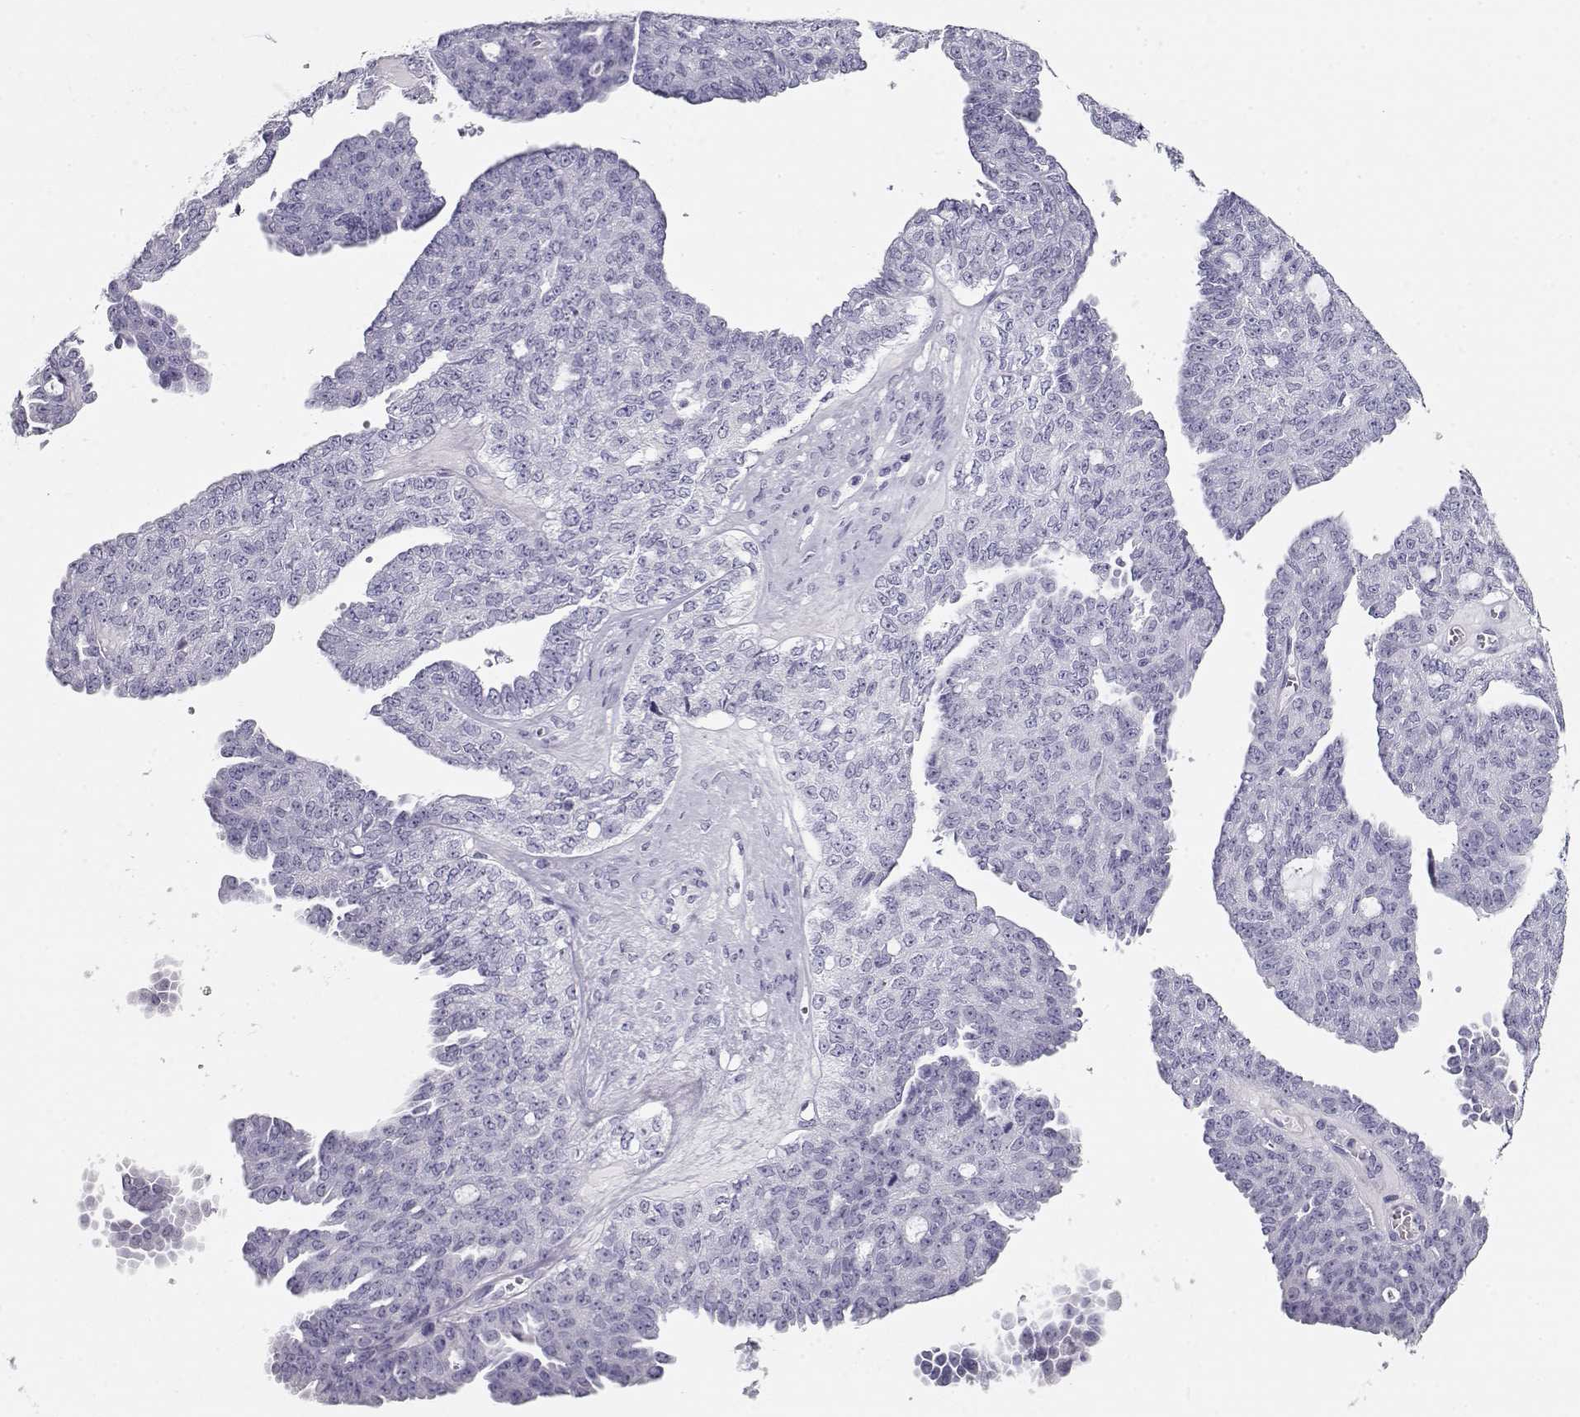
{"staining": {"intensity": "negative", "quantity": "none", "location": "none"}, "tissue": "ovarian cancer", "cell_type": "Tumor cells", "image_type": "cancer", "snomed": [{"axis": "morphology", "description": "Cystadenocarcinoma, serous, NOS"}, {"axis": "topography", "description": "Ovary"}], "caption": "Immunohistochemistry (IHC) of ovarian cancer demonstrates no staining in tumor cells. (DAB (3,3'-diaminobenzidine) immunohistochemistry (IHC) visualized using brightfield microscopy, high magnification).", "gene": "MAGEC1", "patient": {"sex": "female", "age": 71}}